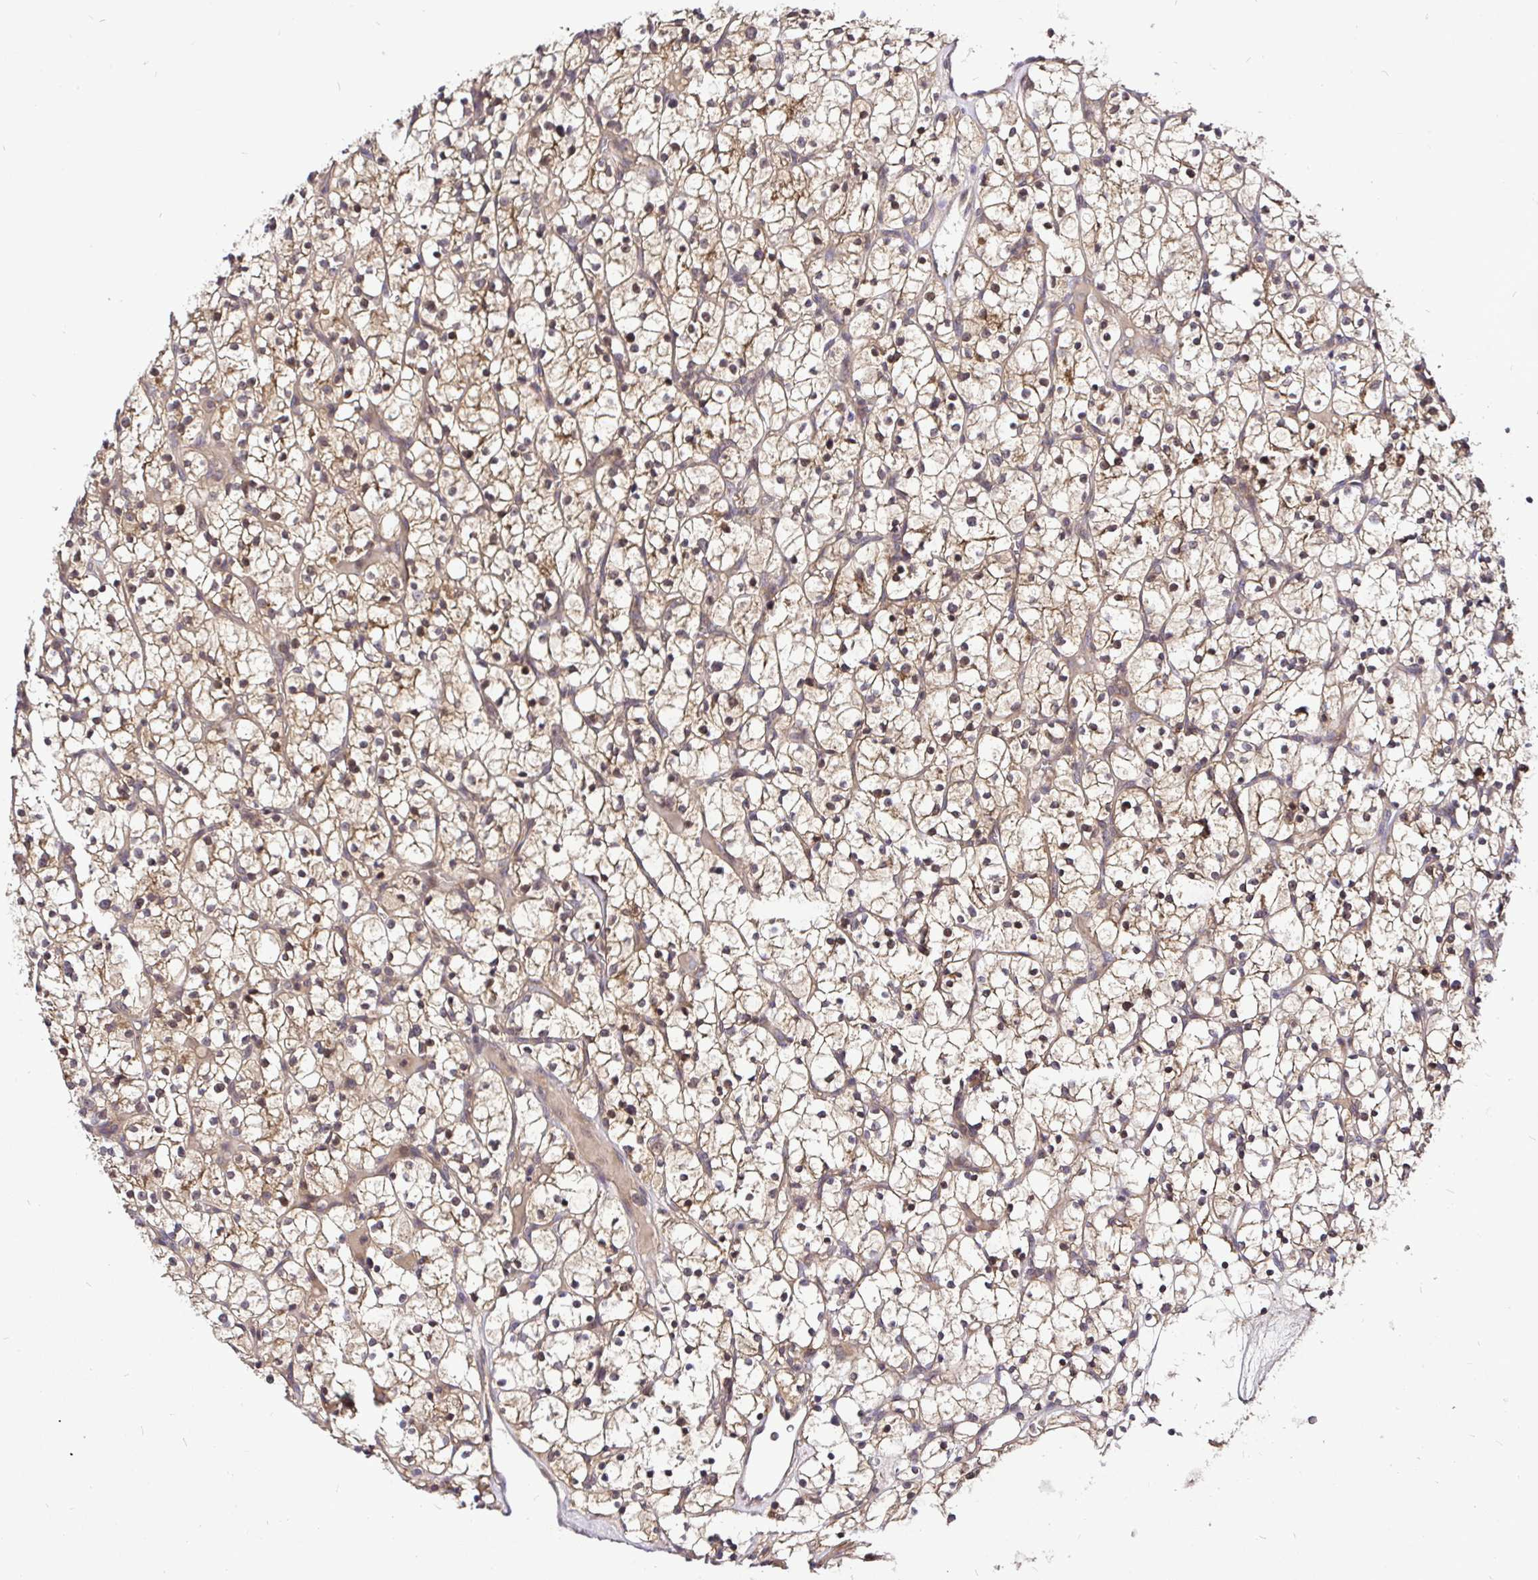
{"staining": {"intensity": "weak", "quantity": ">75%", "location": "cytoplasmic/membranous,nuclear"}, "tissue": "renal cancer", "cell_type": "Tumor cells", "image_type": "cancer", "snomed": [{"axis": "morphology", "description": "Adenocarcinoma, NOS"}, {"axis": "topography", "description": "Kidney"}], "caption": "This is a micrograph of immunohistochemistry staining of renal cancer (adenocarcinoma), which shows weak positivity in the cytoplasmic/membranous and nuclear of tumor cells.", "gene": "UBE2M", "patient": {"sex": "female", "age": 64}}